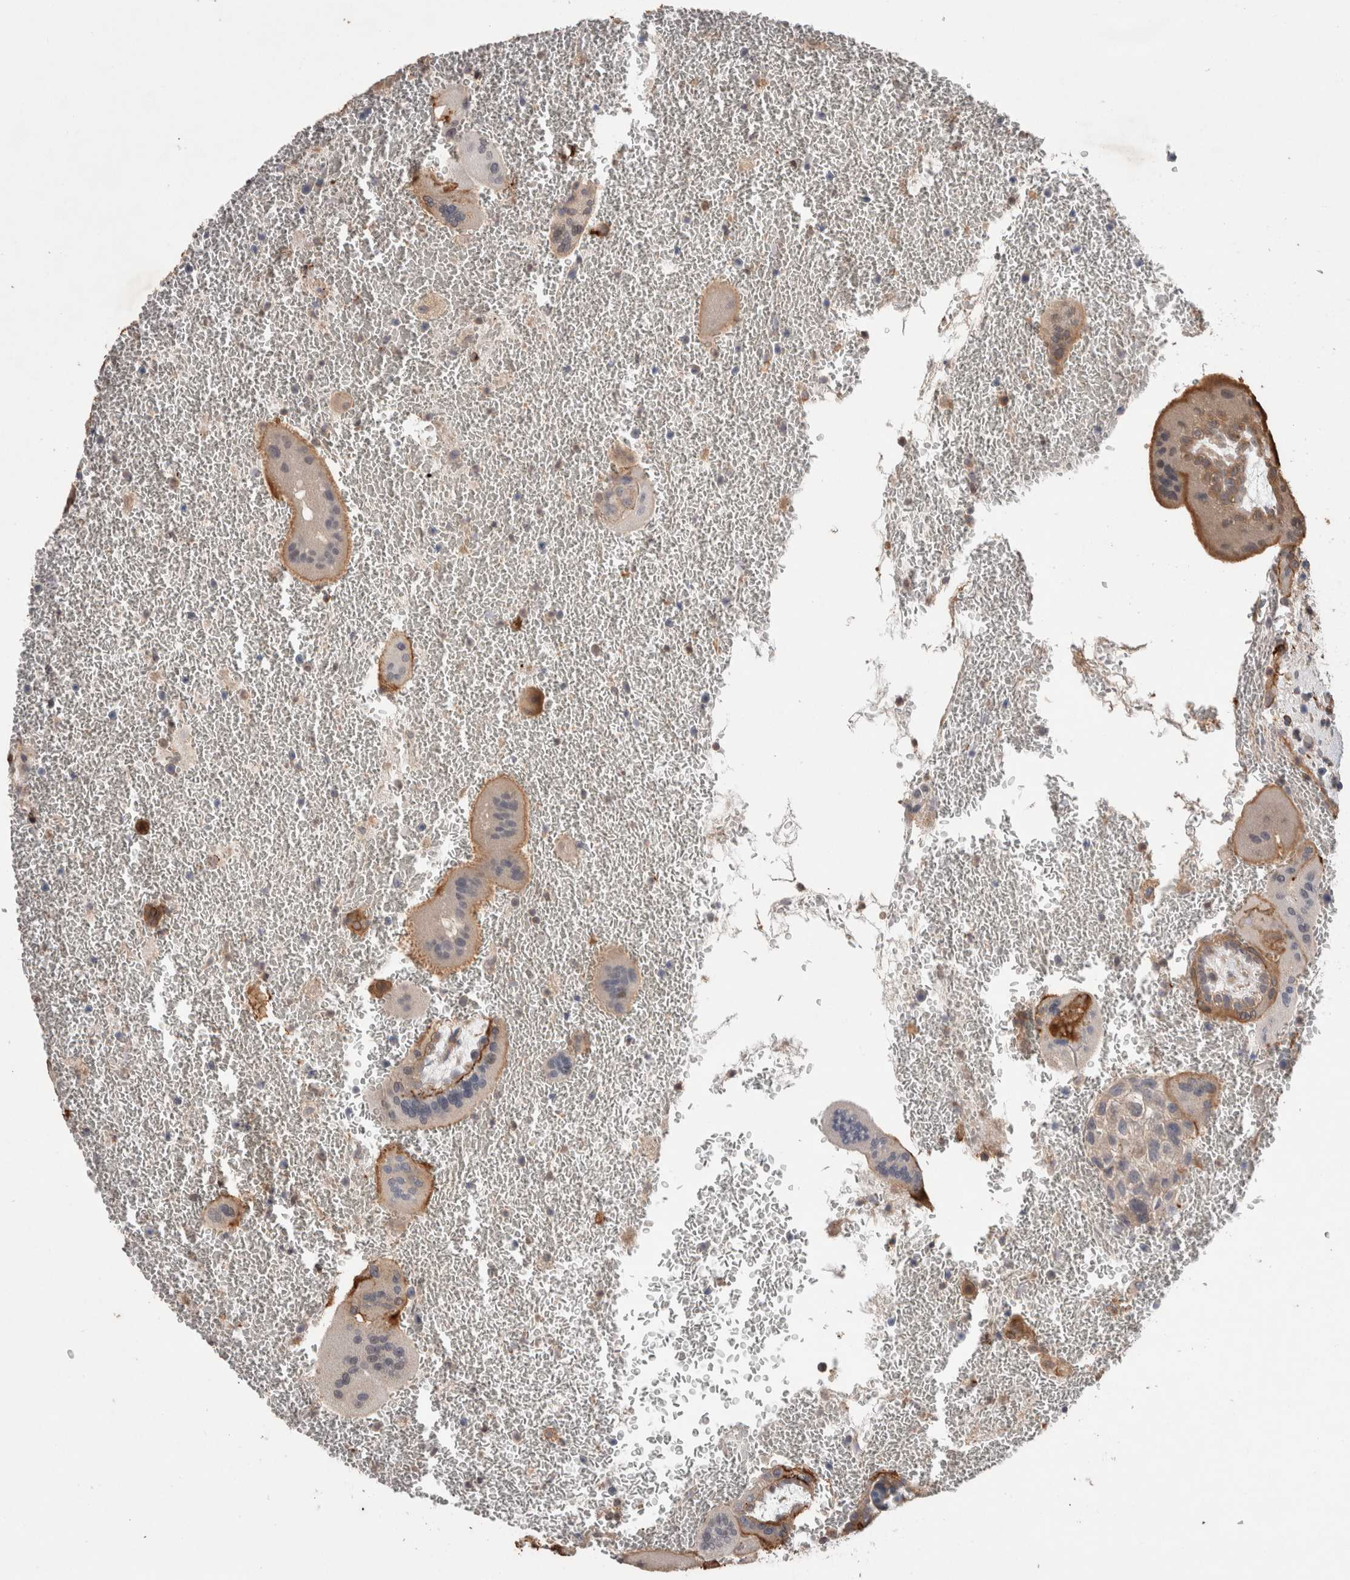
{"staining": {"intensity": "negative", "quantity": "none", "location": "none"}, "tissue": "placenta", "cell_type": "Decidual cells", "image_type": "normal", "snomed": [{"axis": "morphology", "description": "Normal tissue, NOS"}, {"axis": "topography", "description": "Placenta"}], "caption": "Immunohistochemistry histopathology image of benign placenta: placenta stained with DAB exhibits no significant protein staining in decidual cells. (Stains: DAB IHC with hematoxylin counter stain, Microscopy: brightfield microscopy at high magnification).", "gene": "TRIM5", "patient": {"sex": "female", "age": 35}}